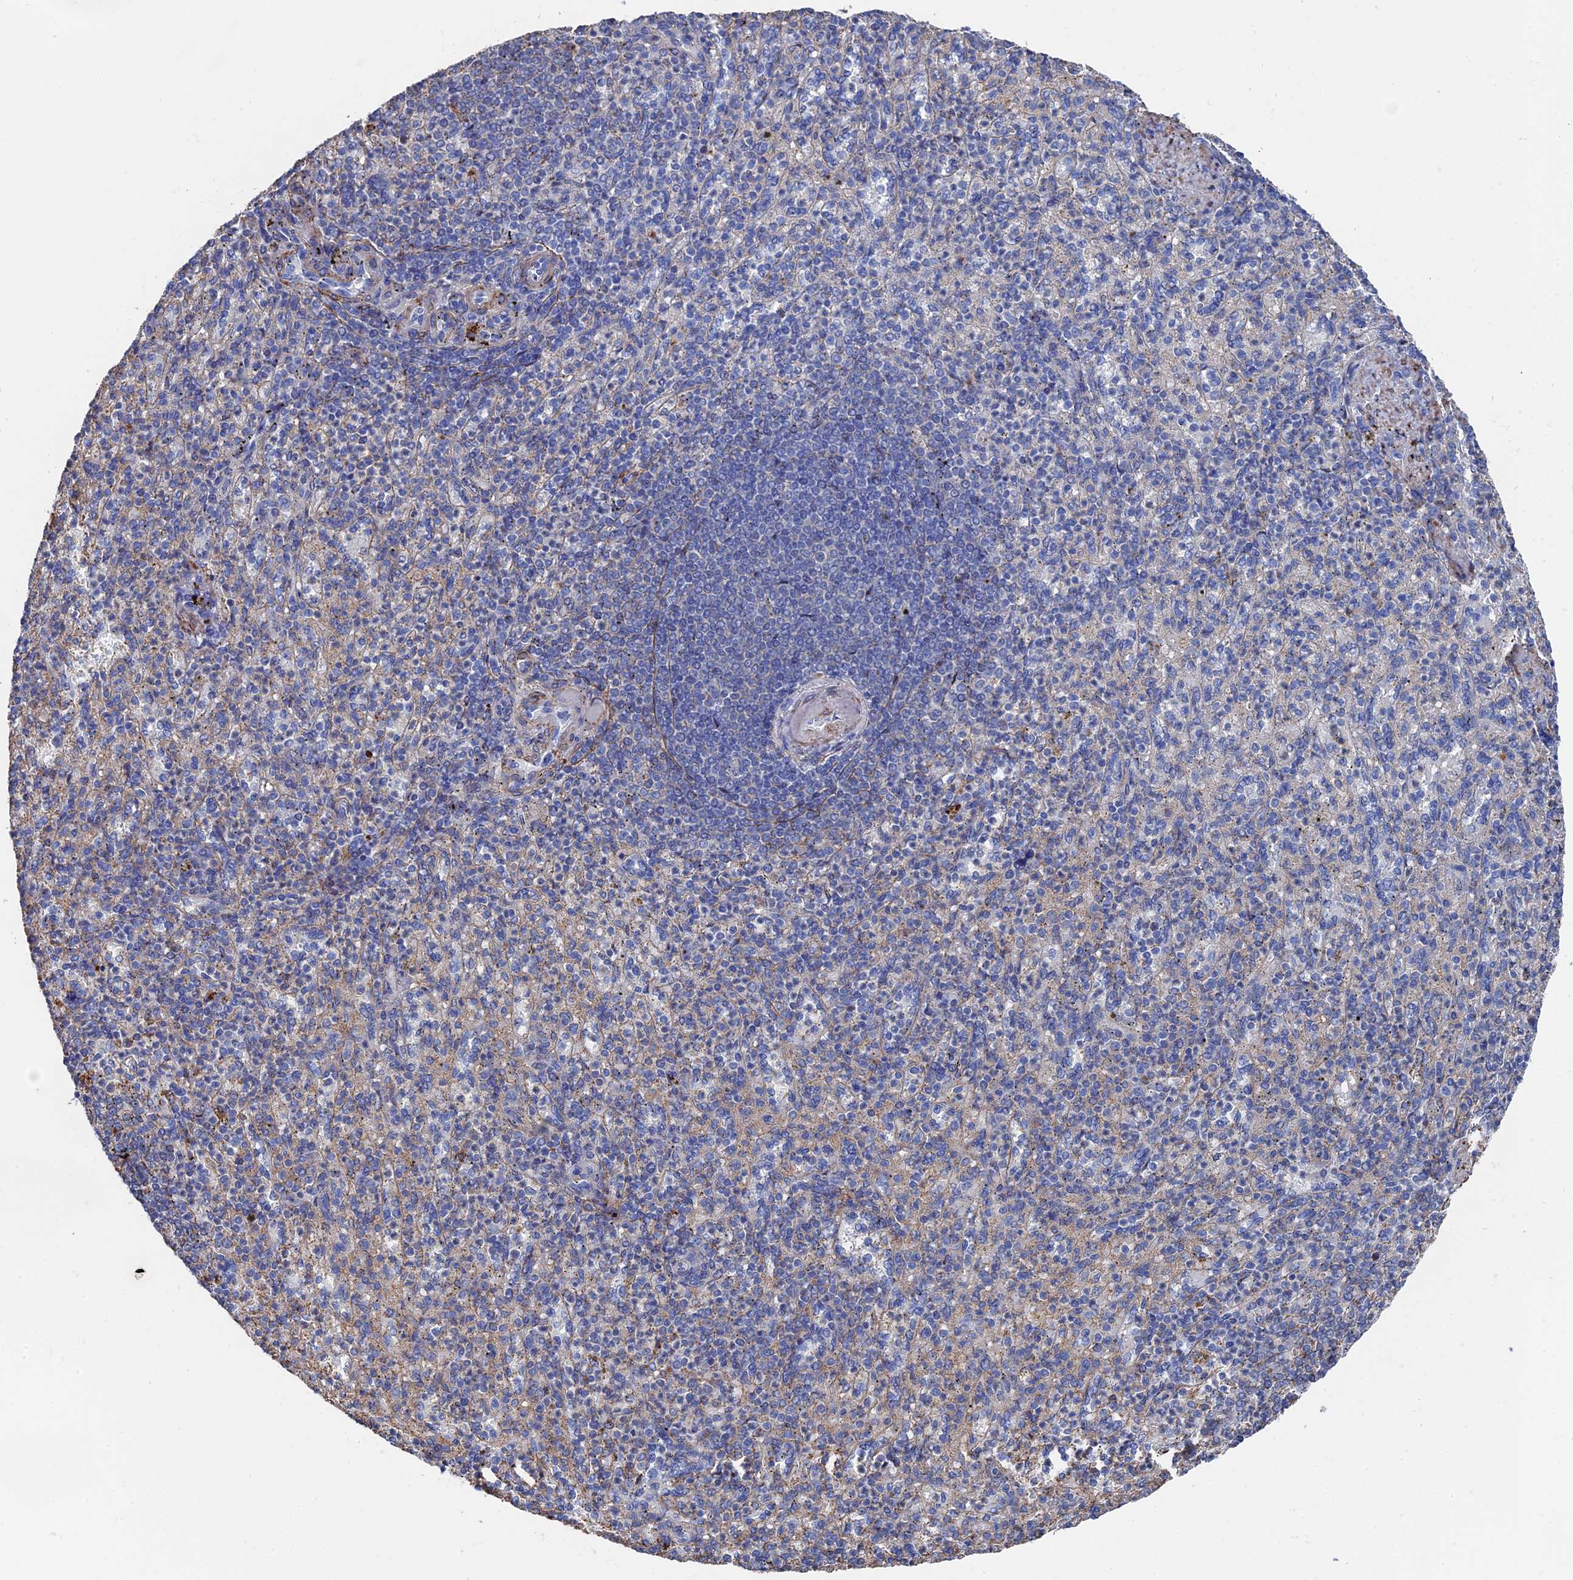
{"staining": {"intensity": "negative", "quantity": "none", "location": "none"}, "tissue": "spleen", "cell_type": "Cells in red pulp", "image_type": "normal", "snomed": [{"axis": "morphology", "description": "Normal tissue, NOS"}, {"axis": "topography", "description": "Spleen"}], "caption": "Cells in red pulp are negative for protein expression in benign human spleen. (DAB (3,3'-diaminobenzidine) immunohistochemistry (IHC) visualized using brightfield microscopy, high magnification).", "gene": "STRA6", "patient": {"sex": "female", "age": 74}}